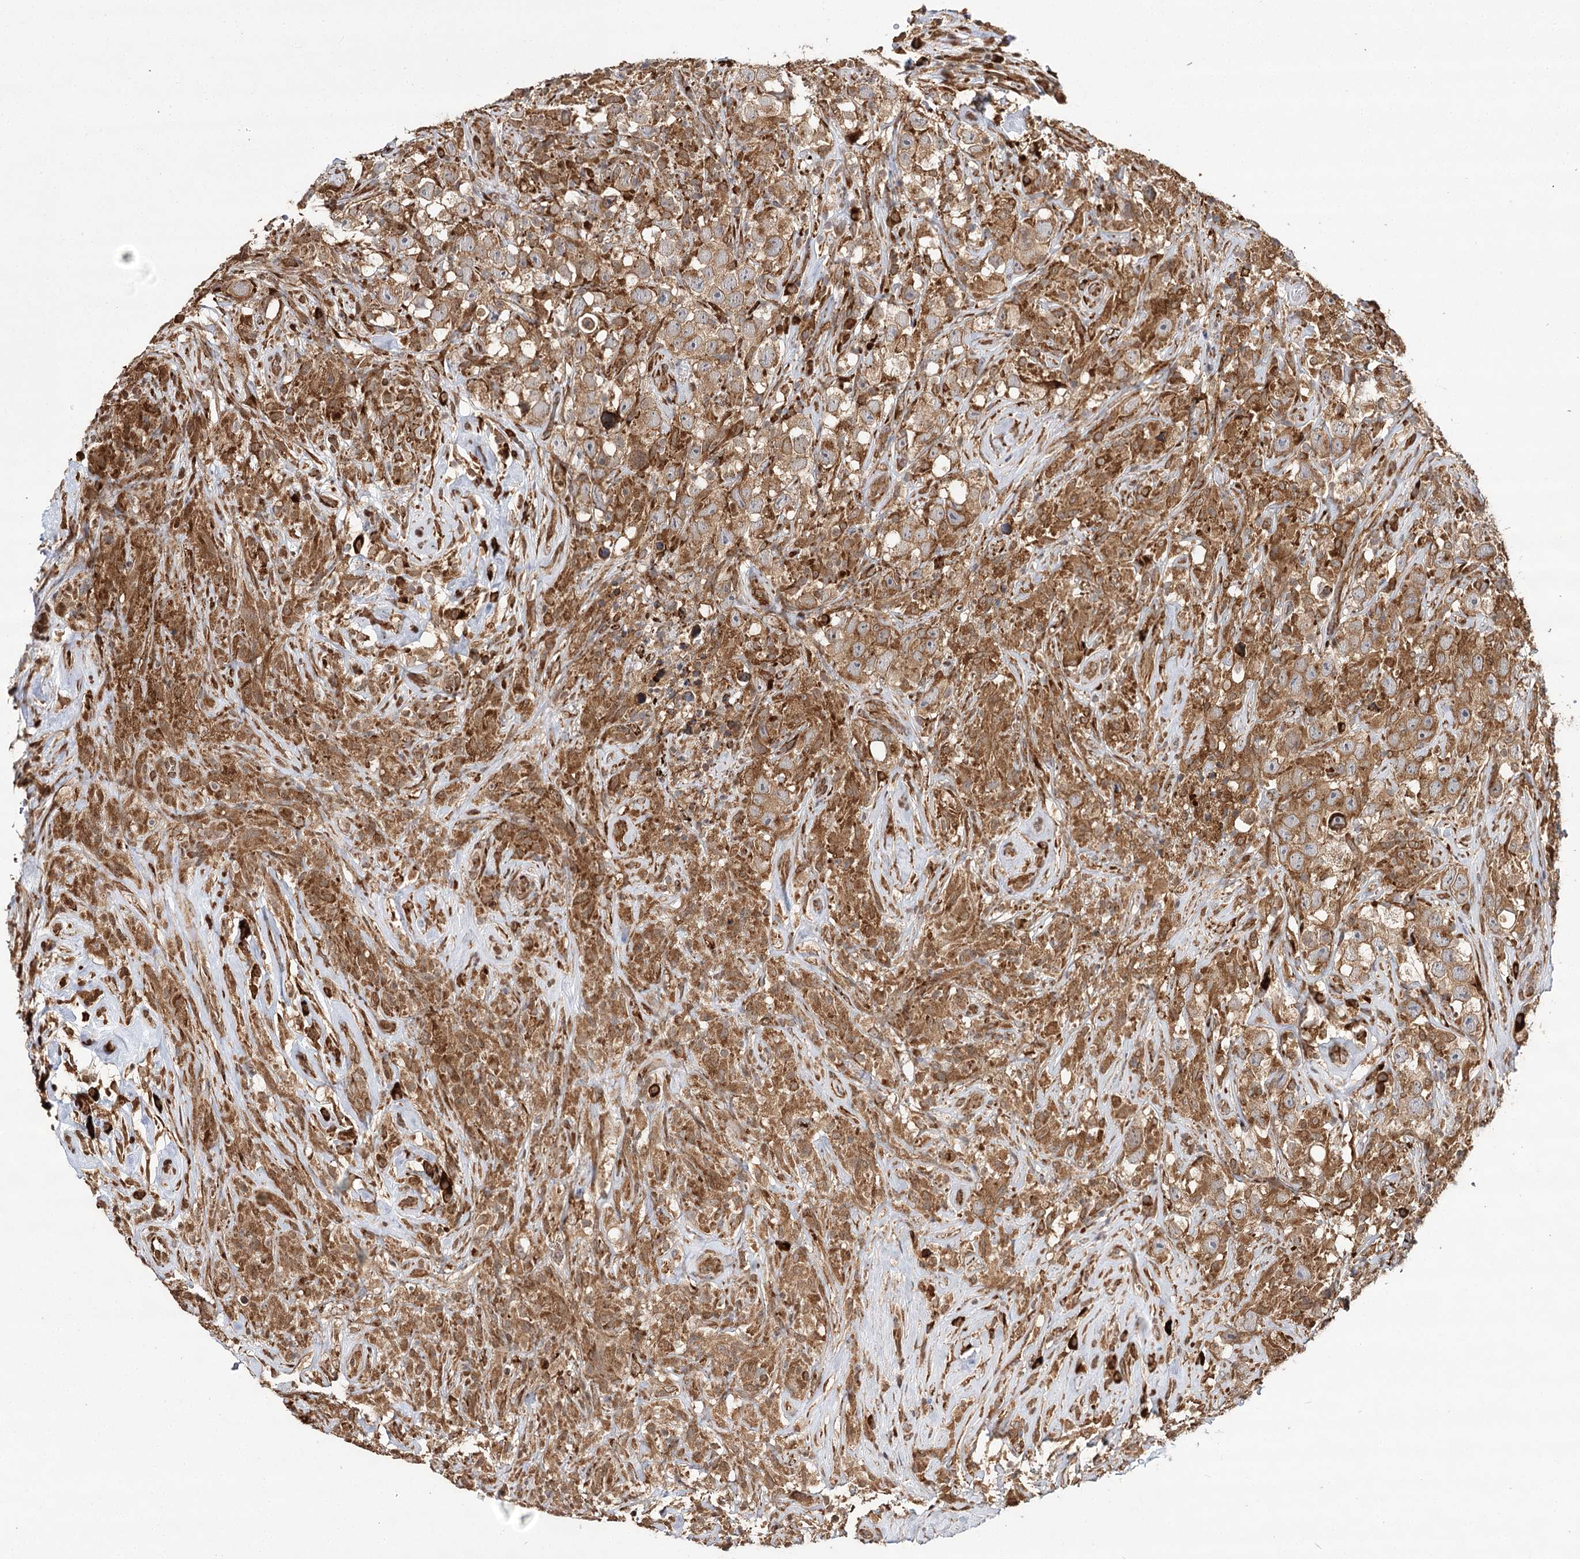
{"staining": {"intensity": "moderate", "quantity": ">75%", "location": "cytoplasmic/membranous"}, "tissue": "testis cancer", "cell_type": "Tumor cells", "image_type": "cancer", "snomed": [{"axis": "morphology", "description": "Seminoma, NOS"}, {"axis": "topography", "description": "Testis"}], "caption": "Tumor cells demonstrate medium levels of moderate cytoplasmic/membranous expression in about >75% of cells in seminoma (testis).", "gene": "DNAJB14", "patient": {"sex": "male", "age": 49}}